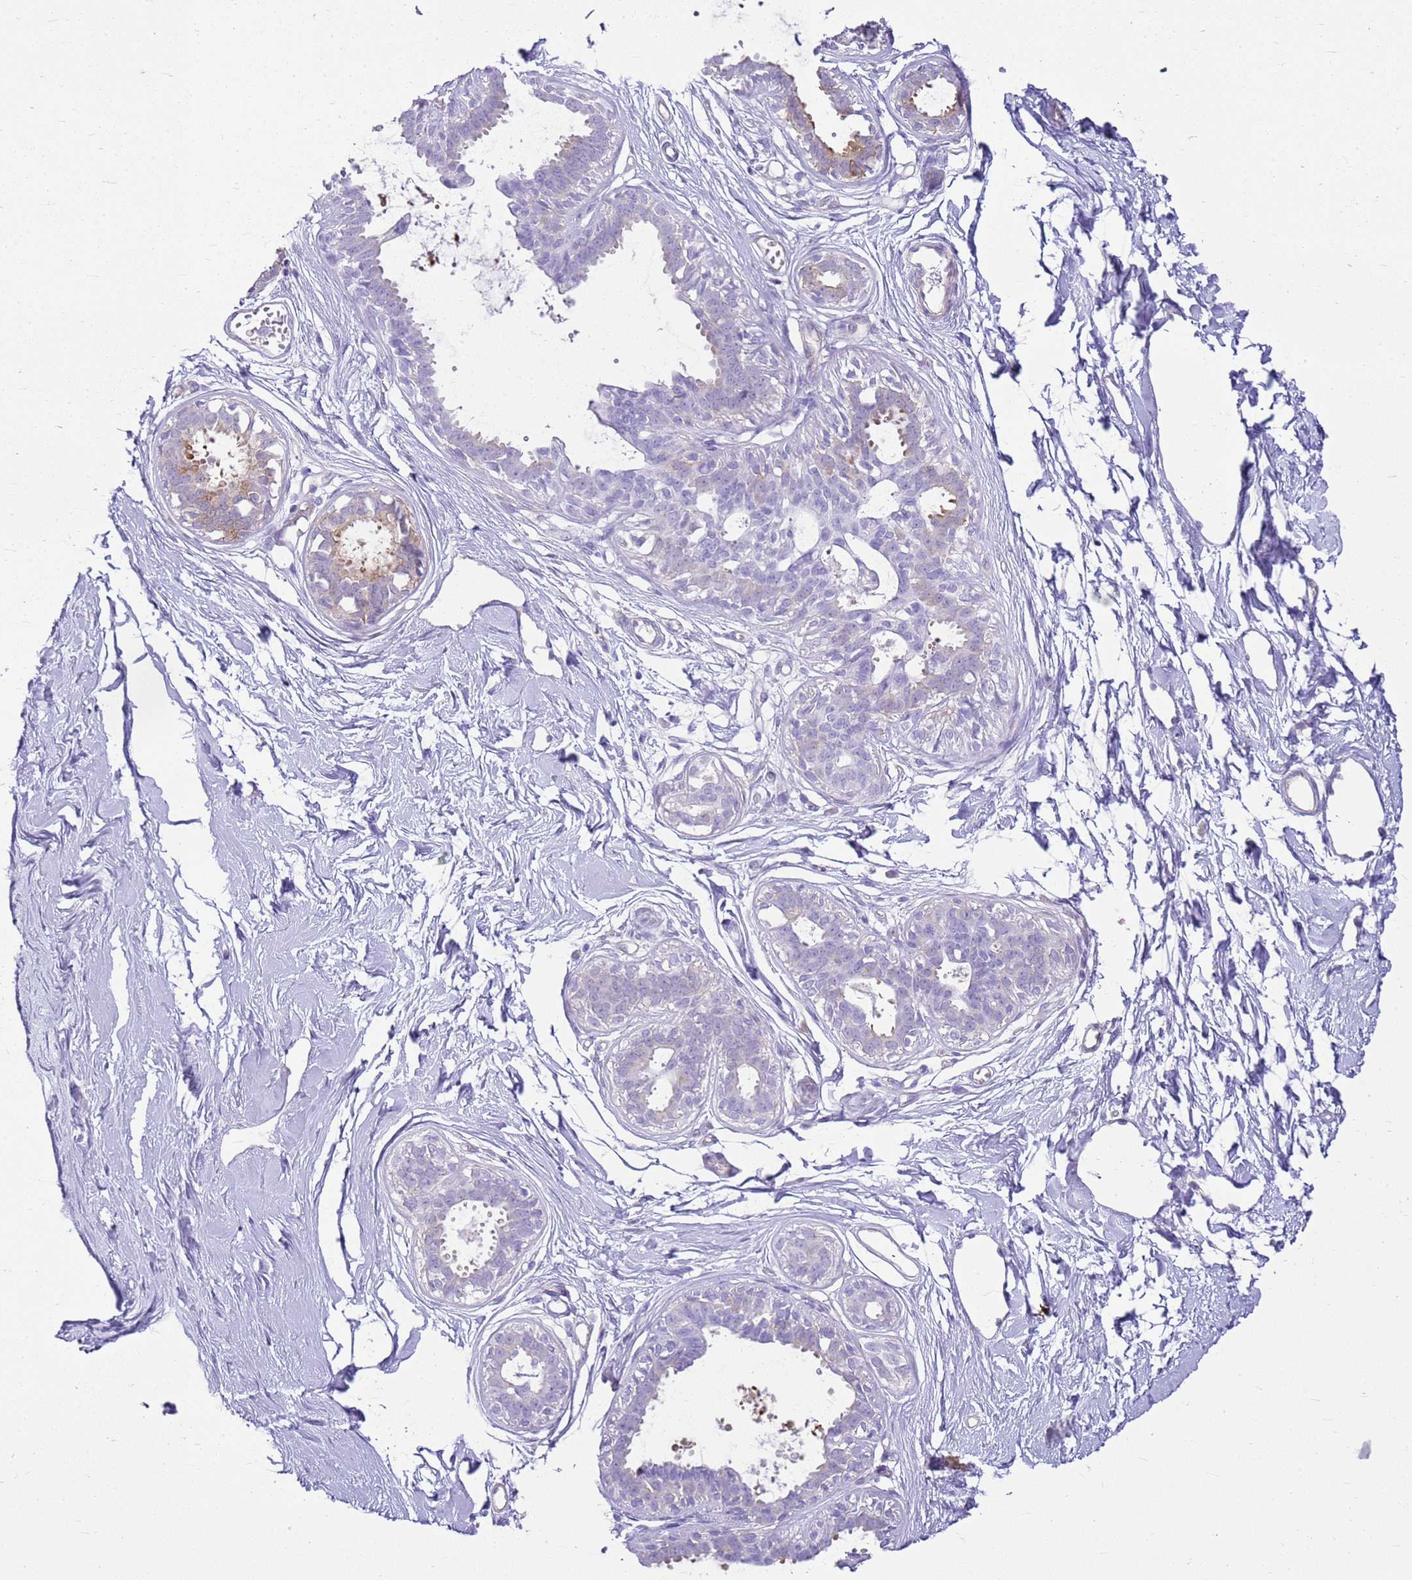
{"staining": {"intensity": "negative", "quantity": "none", "location": "none"}, "tissue": "breast", "cell_type": "Adipocytes", "image_type": "normal", "snomed": [{"axis": "morphology", "description": "Normal tissue, NOS"}, {"axis": "topography", "description": "Breast"}], "caption": "Image shows no protein staining in adipocytes of unremarkable breast.", "gene": "HSPB1", "patient": {"sex": "female", "age": 45}}